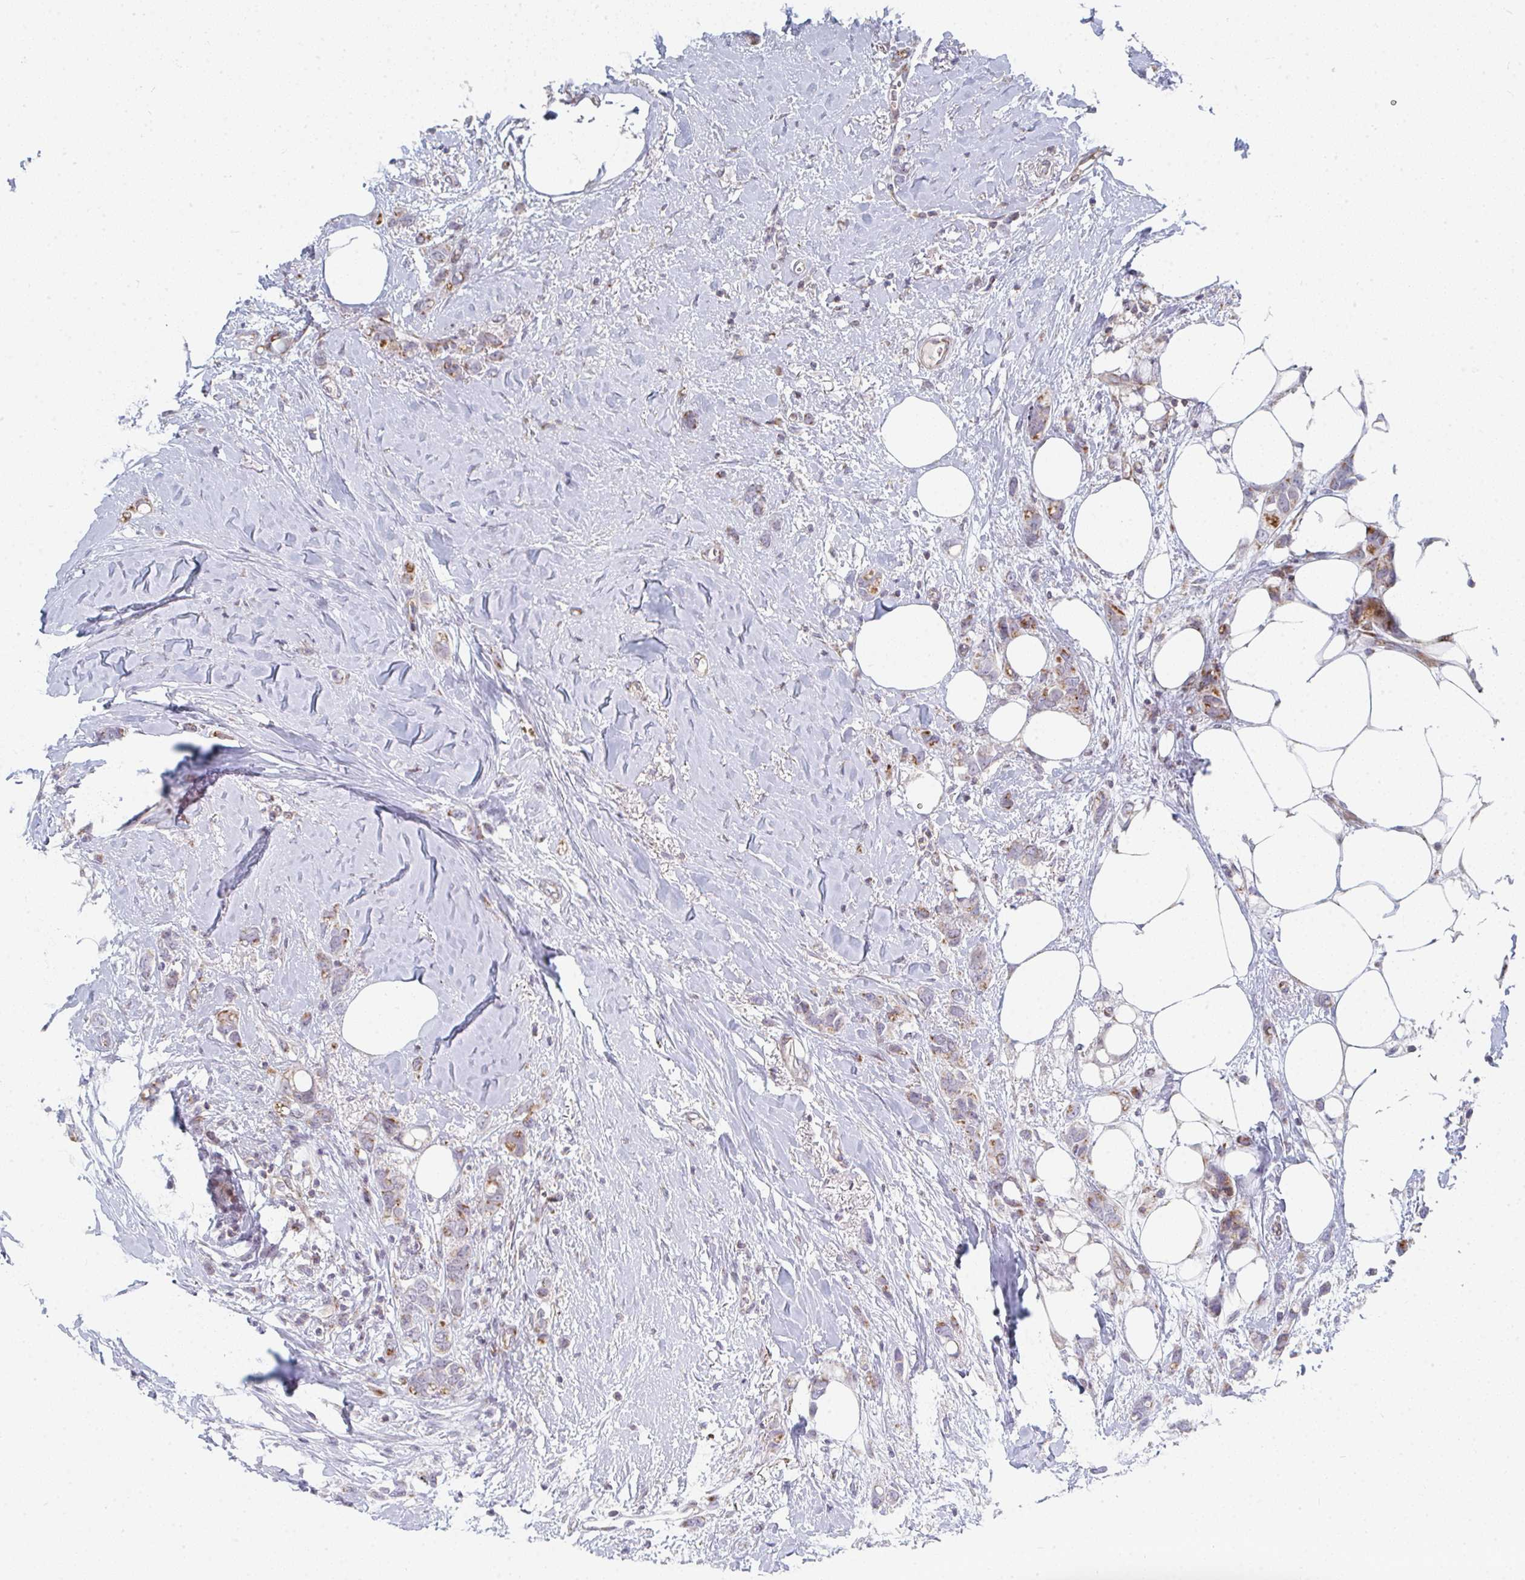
{"staining": {"intensity": "moderate", "quantity": "<25%", "location": "cytoplasmic/membranous"}, "tissue": "breast cancer", "cell_type": "Tumor cells", "image_type": "cancer", "snomed": [{"axis": "morphology", "description": "Lobular carcinoma"}, {"axis": "topography", "description": "Breast"}], "caption": "A brown stain shows moderate cytoplasmic/membranous positivity of a protein in breast lobular carcinoma tumor cells. (IHC, brightfield microscopy, high magnification).", "gene": "PRKCH", "patient": {"sex": "female", "age": 91}}